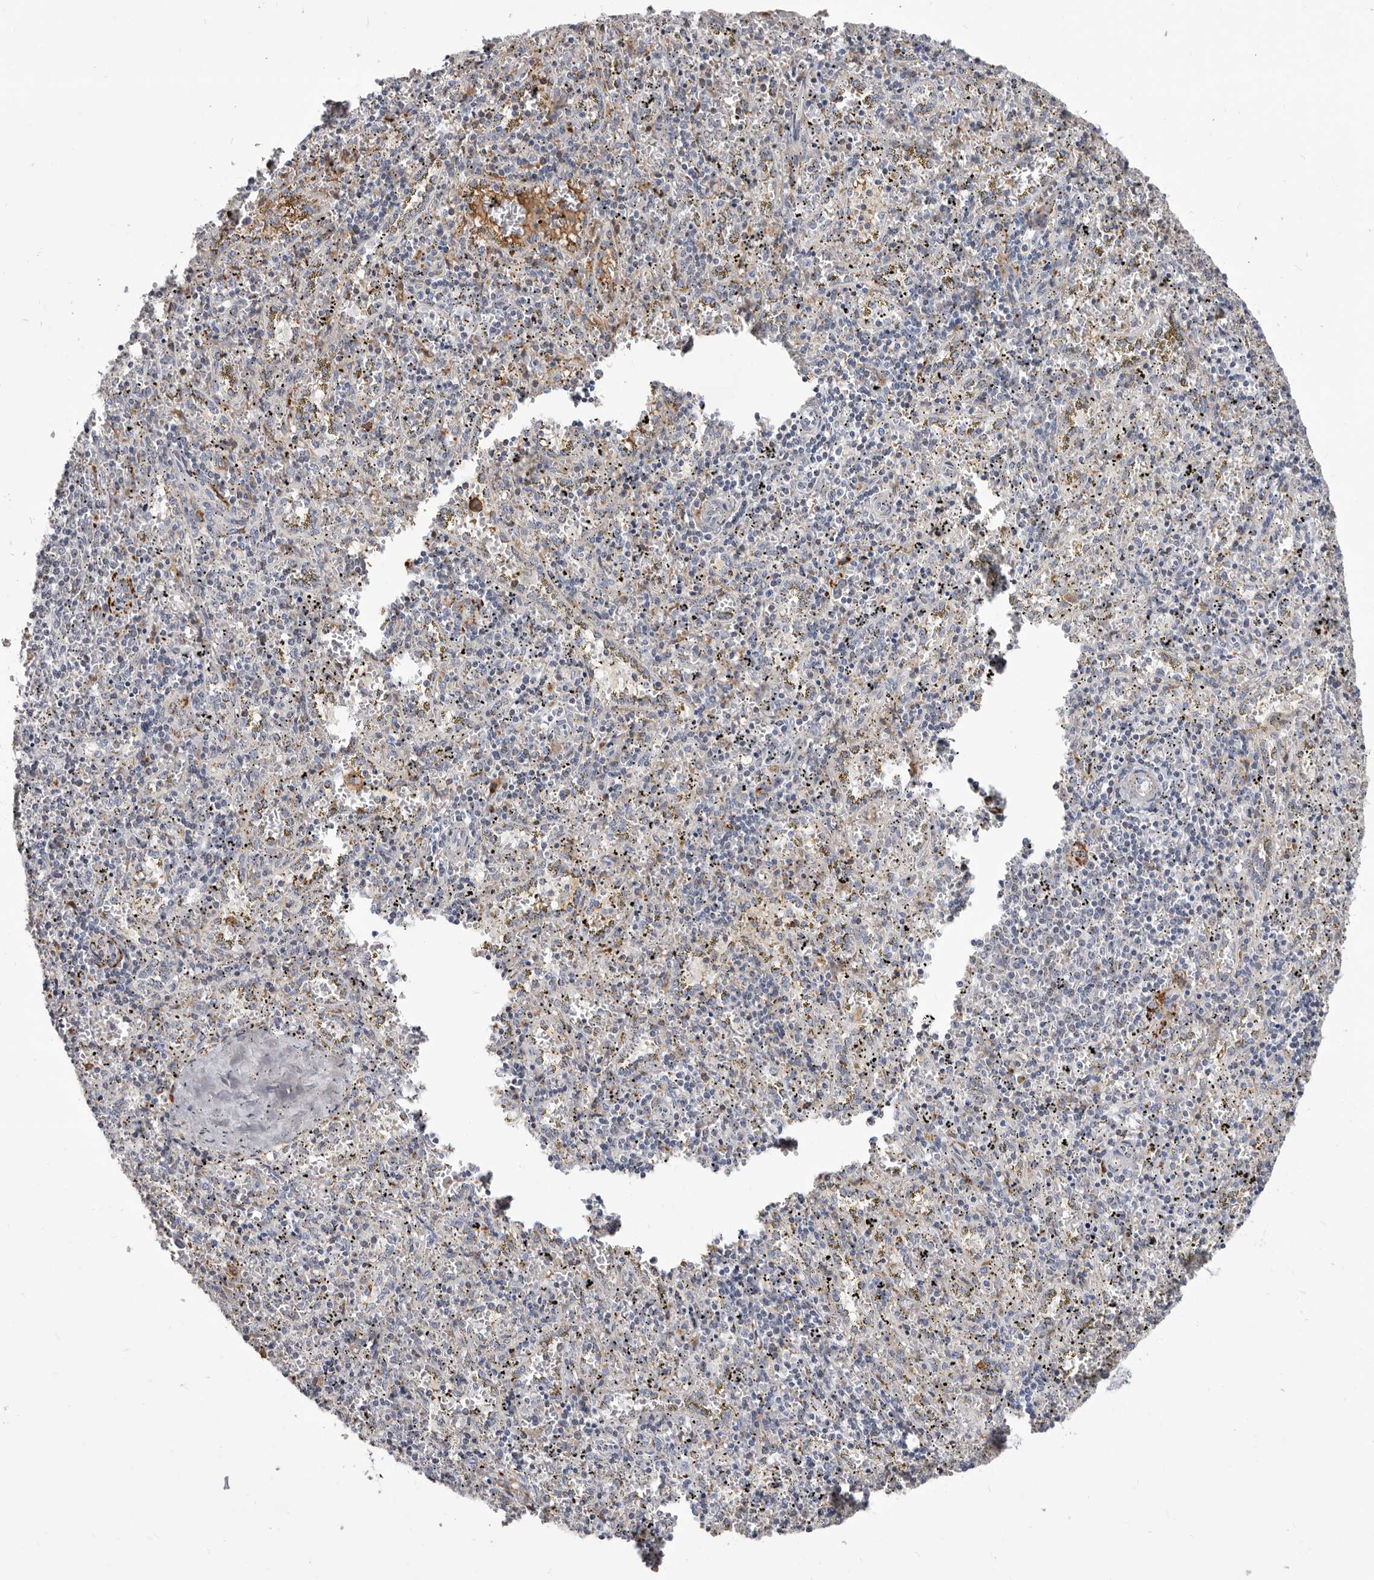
{"staining": {"intensity": "negative", "quantity": "none", "location": "none"}, "tissue": "spleen", "cell_type": "Cells in red pulp", "image_type": "normal", "snomed": [{"axis": "morphology", "description": "Normal tissue, NOS"}, {"axis": "topography", "description": "Spleen"}], "caption": "This is an IHC image of benign spleen. There is no positivity in cells in red pulp.", "gene": "NUBPL", "patient": {"sex": "male", "age": 11}}